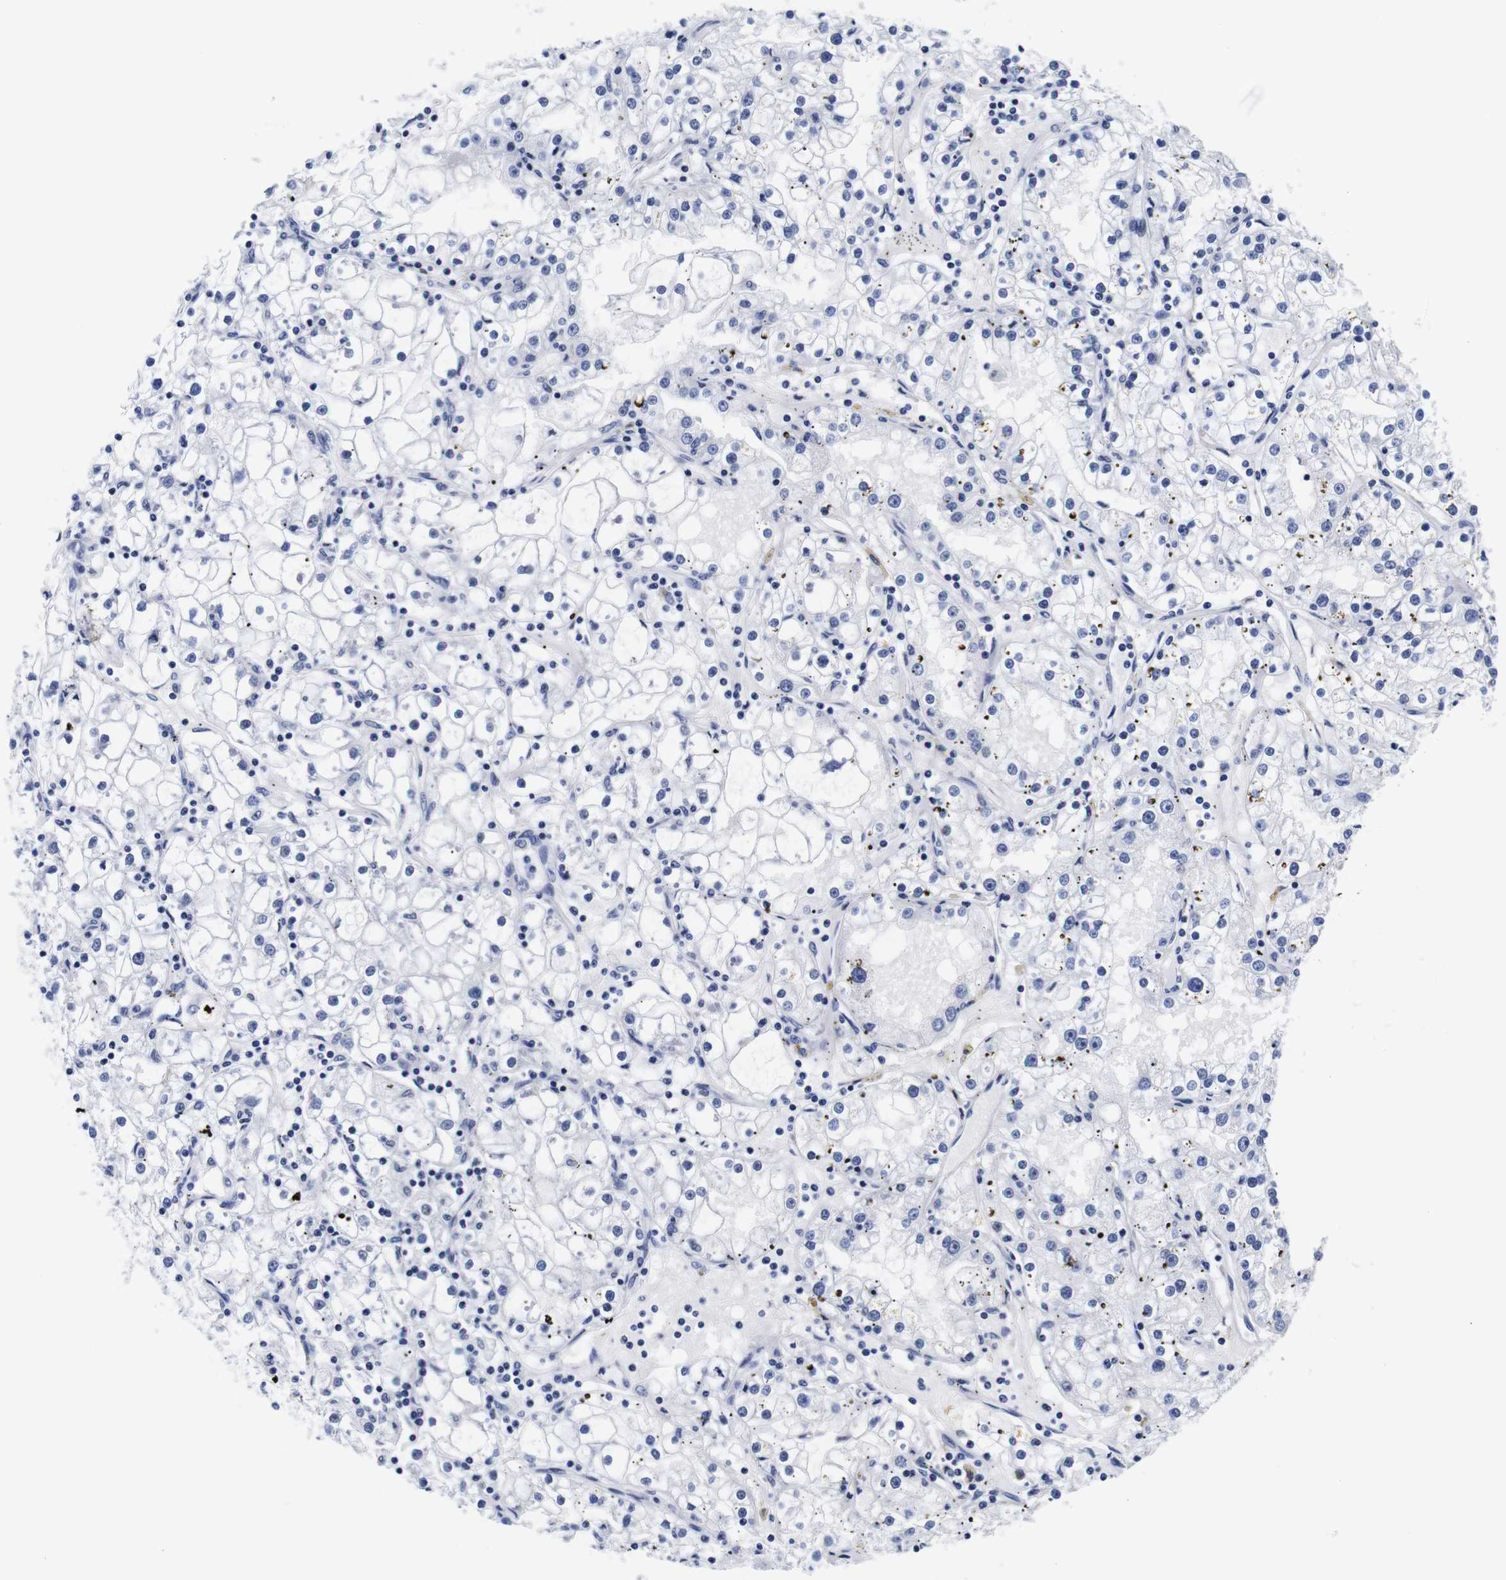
{"staining": {"intensity": "negative", "quantity": "none", "location": "none"}, "tissue": "renal cancer", "cell_type": "Tumor cells", "image_type": "cancer", "snomed": [{"axis": "morphology", "description": "Adenocarcinoma, NOS"}, {"axis": "topography", "description": "Kidney"}], "caption": "Tumor cells are negative for brown protein staining in renal cancer.", "gene": "CLEC4G", "patient": {"sex": "male", "age": 56}}